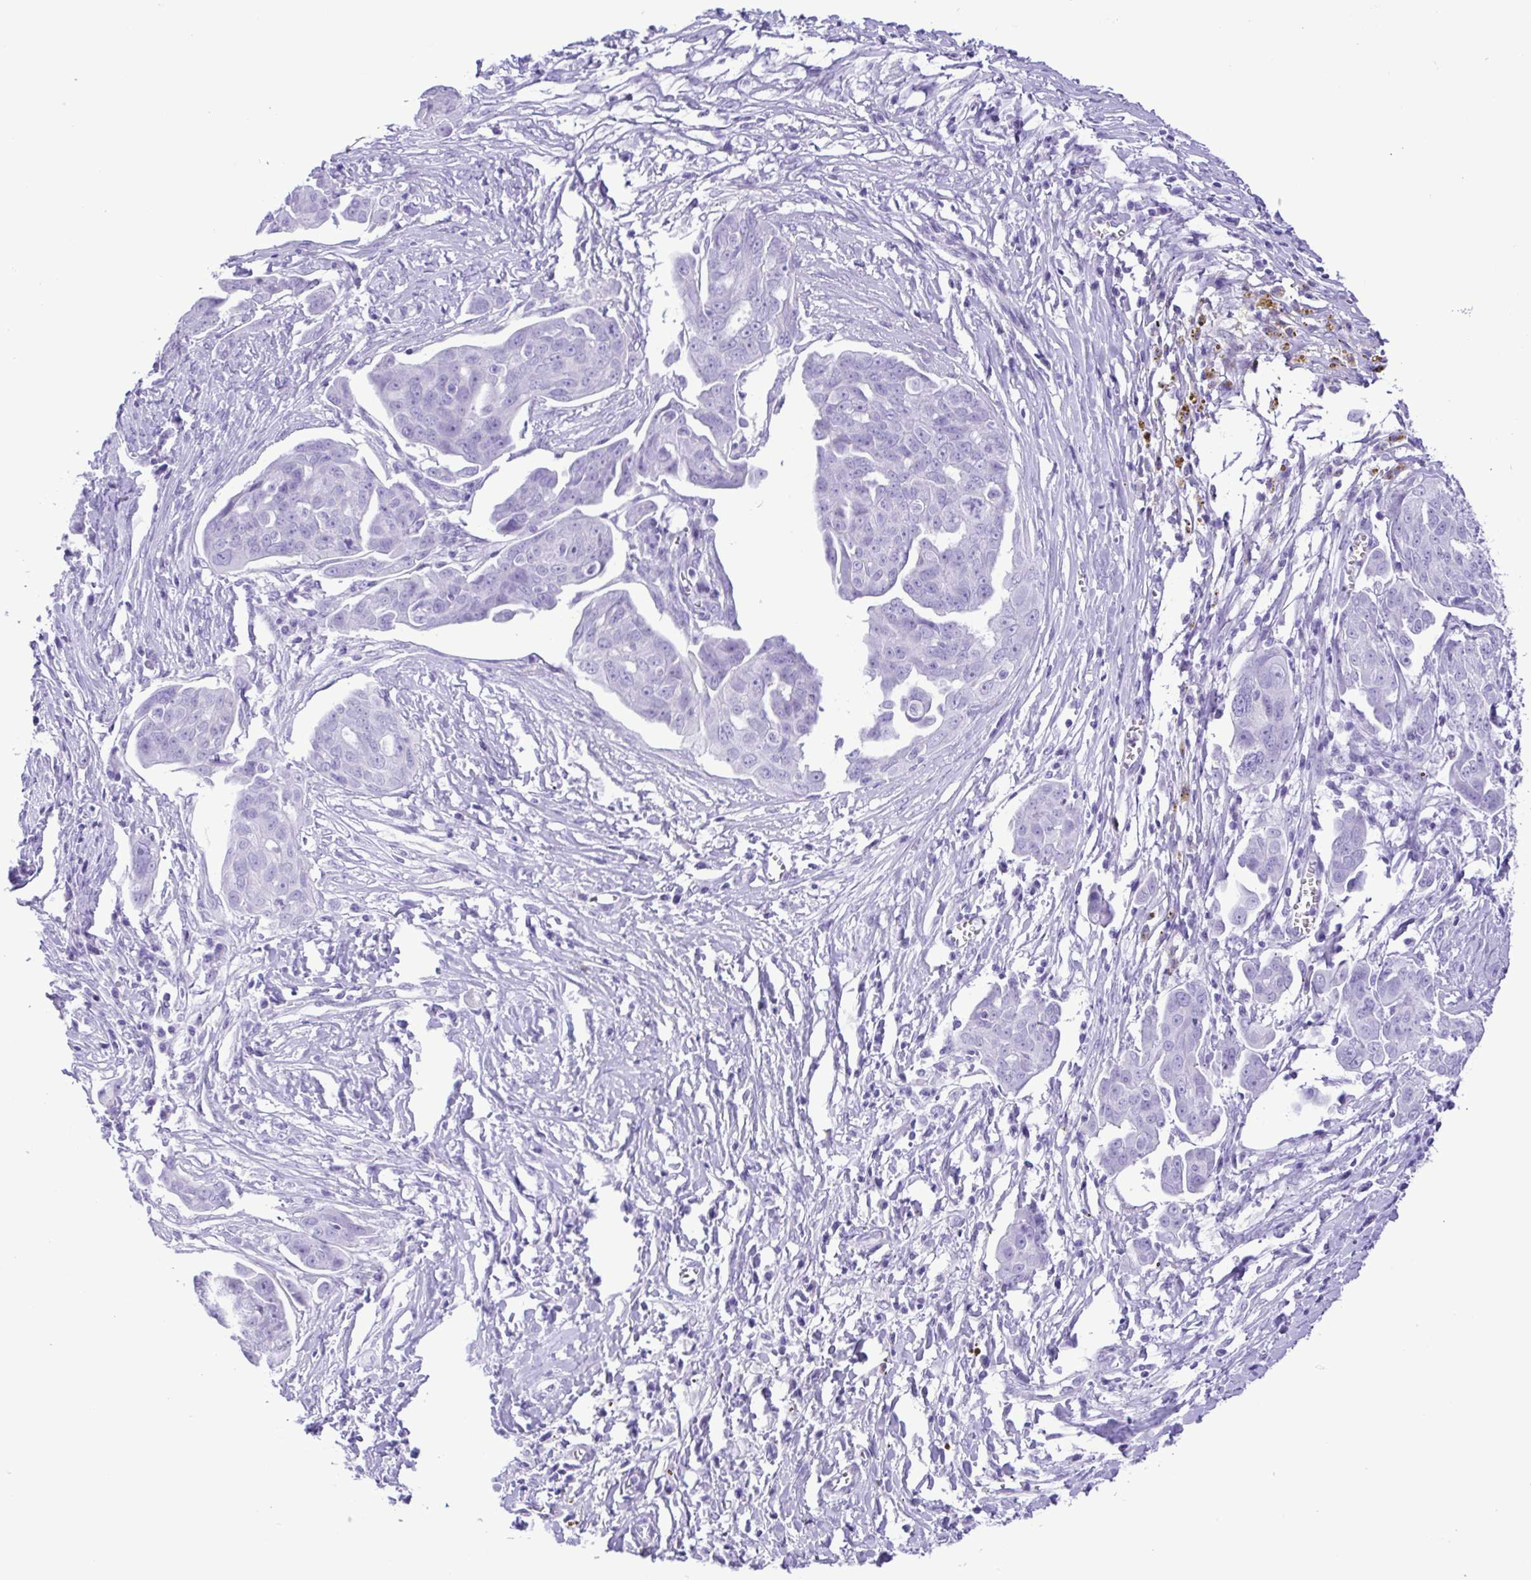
{"staining": {"intensity": "negative", "quantity": "none", "location": "none"}, "tissue": "ovarian cancer", "cell_type": "Tumor cells", "image_type": "cancer", "snomed": [{"axis": "morphology", "description": "Carcinoma, endometroid"}, {"axis": "topography", "description": "Ovary"}], "caption": "An image of human endometroid carcinoma (ovarian) is negative for staining in tumor cells. Brightfield microscopy of IHC stained with DAB (brown) and hematoxylin (blue), captured at high magnification.", "gene": "CASP14", "patient": {"sex": "female", "age": 70}}